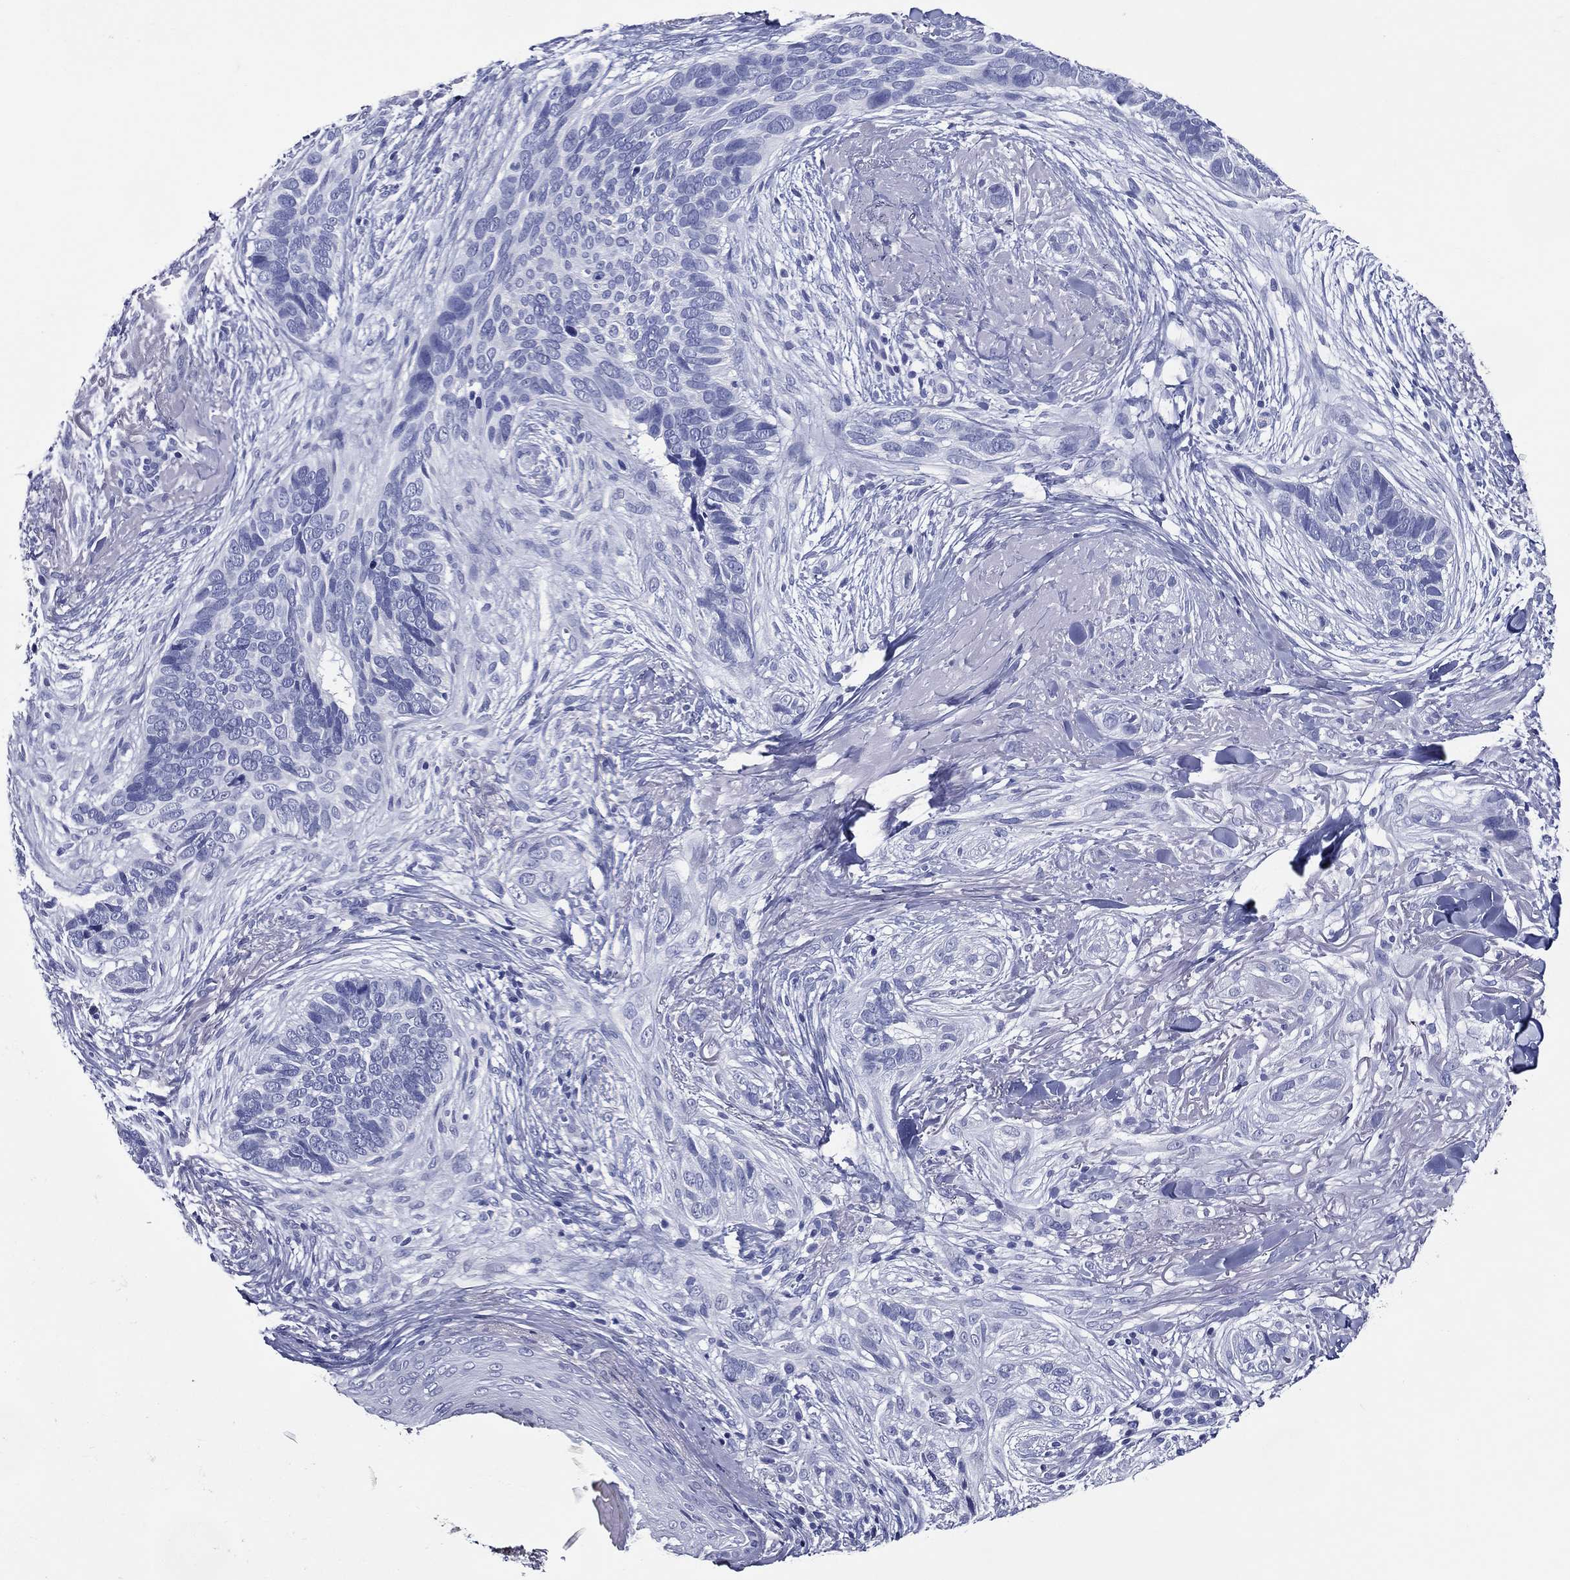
{"staining": {"intensity": "negative", "quantity": "none", "location": "none"}, "tissue": "skin cancer", "cell_type": "Tumor cells", "image_type": "cancer", "snomed": [{"axis": "morphology", "description": "Basal cell carcinoma"}, {"axis": "topography", "description": "Skin"}], "caption": "A high-resolution photomicrograph shows immunohistochemistry (IHC) staining of skin cancer (basal cell carcinoma), which shows no significant expression in tumor cells.", "gene": "ACE2", "patient": {"sex": "male", "age": 91}}